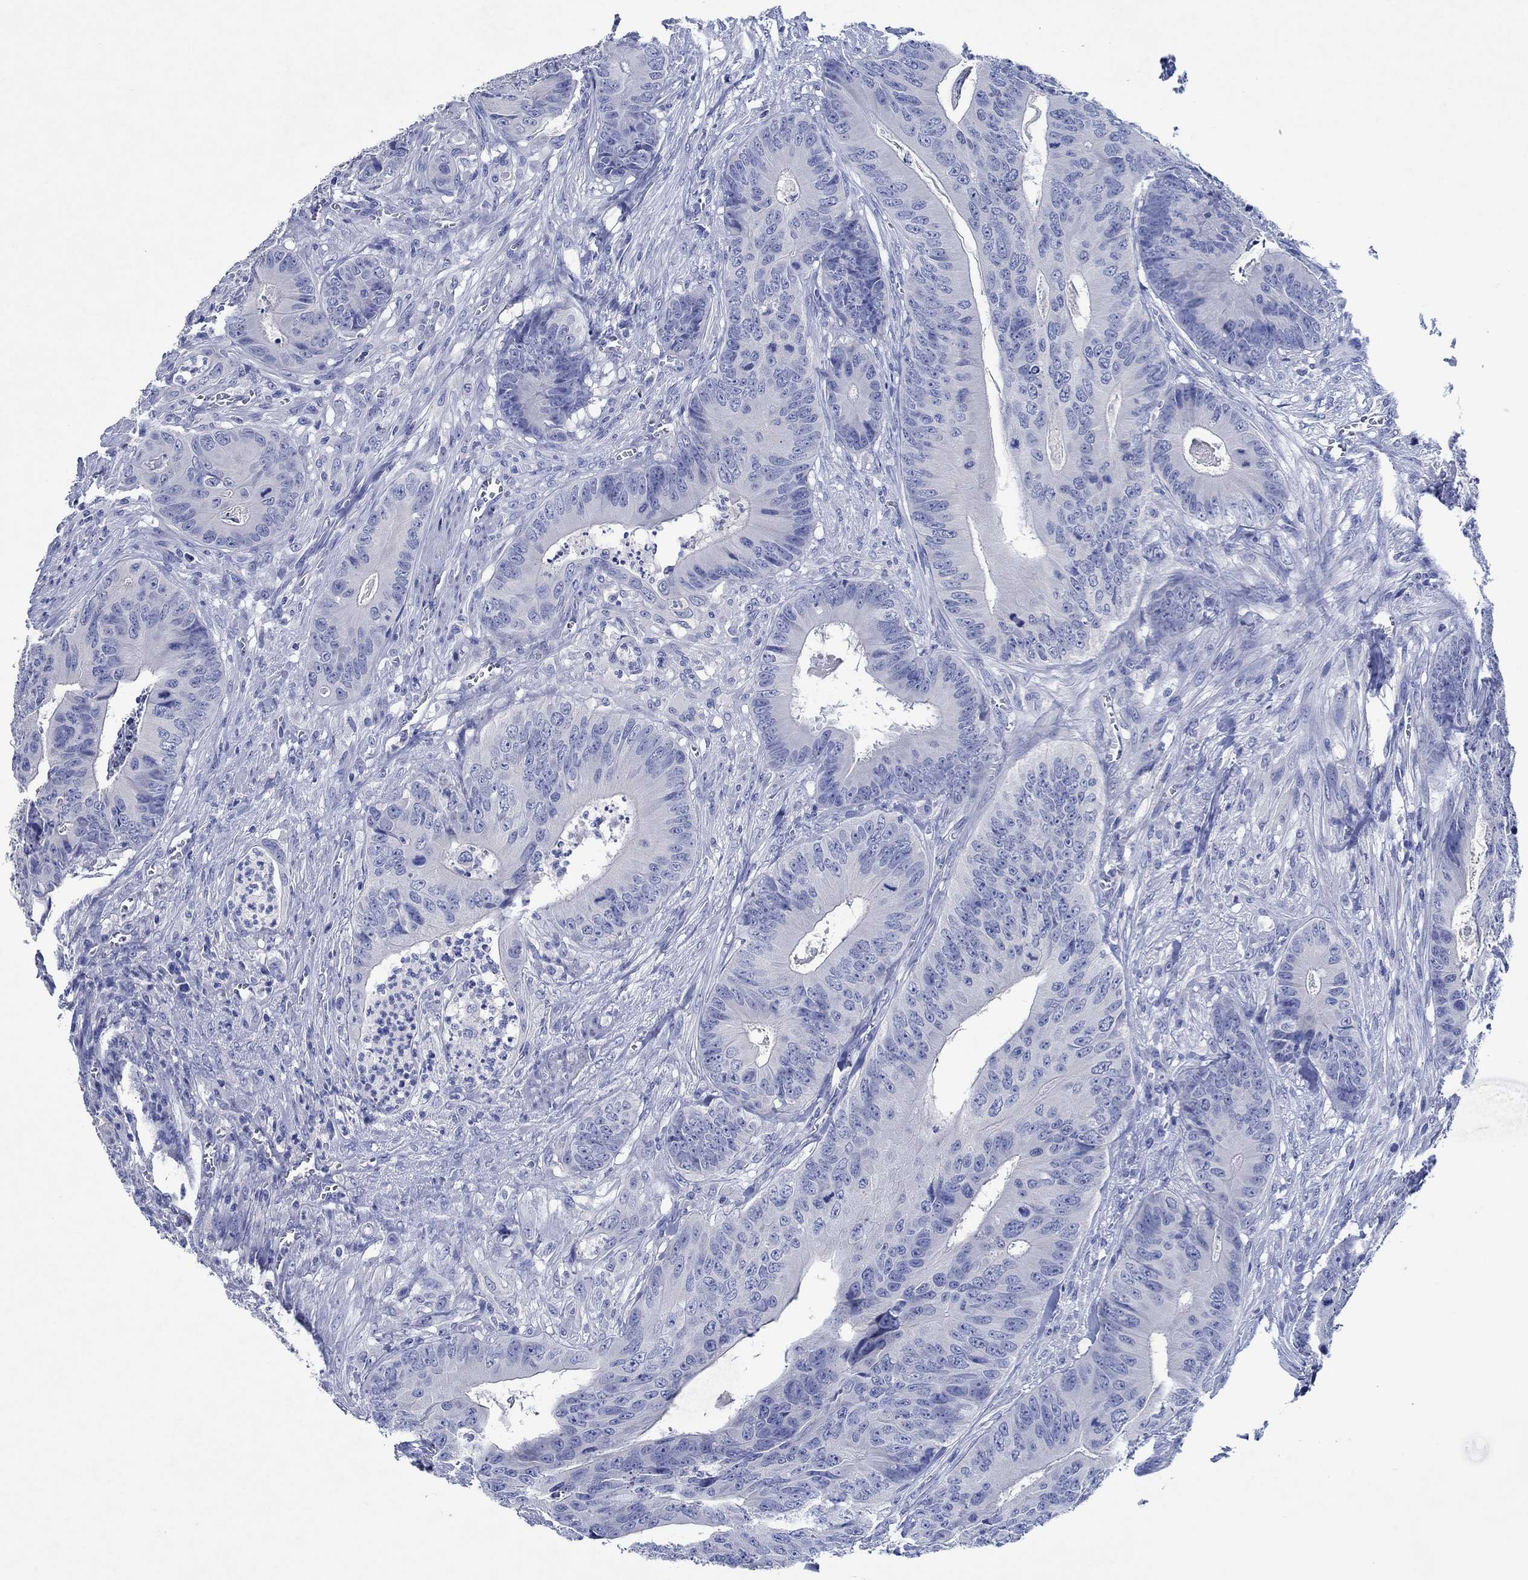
{"staining": {"intensity": "negative", "quantity": "none", "location": "none"}, "tissue": "colorectal cancer", "cell_type": "Tumor cells", "image_type": "cancer", "snomed": [{"axis": "morphology", "description": "Adenocarcinoma, NOS"}, {"axis": "topography", "description": "Colon"}], "caption": "Photomicrograph shows no protein positivity in tumor cells of adenocarcinoma (colorectal) tissue.", "gene": "CPNE6", "patient": {"sex": "male", "age": 84}}